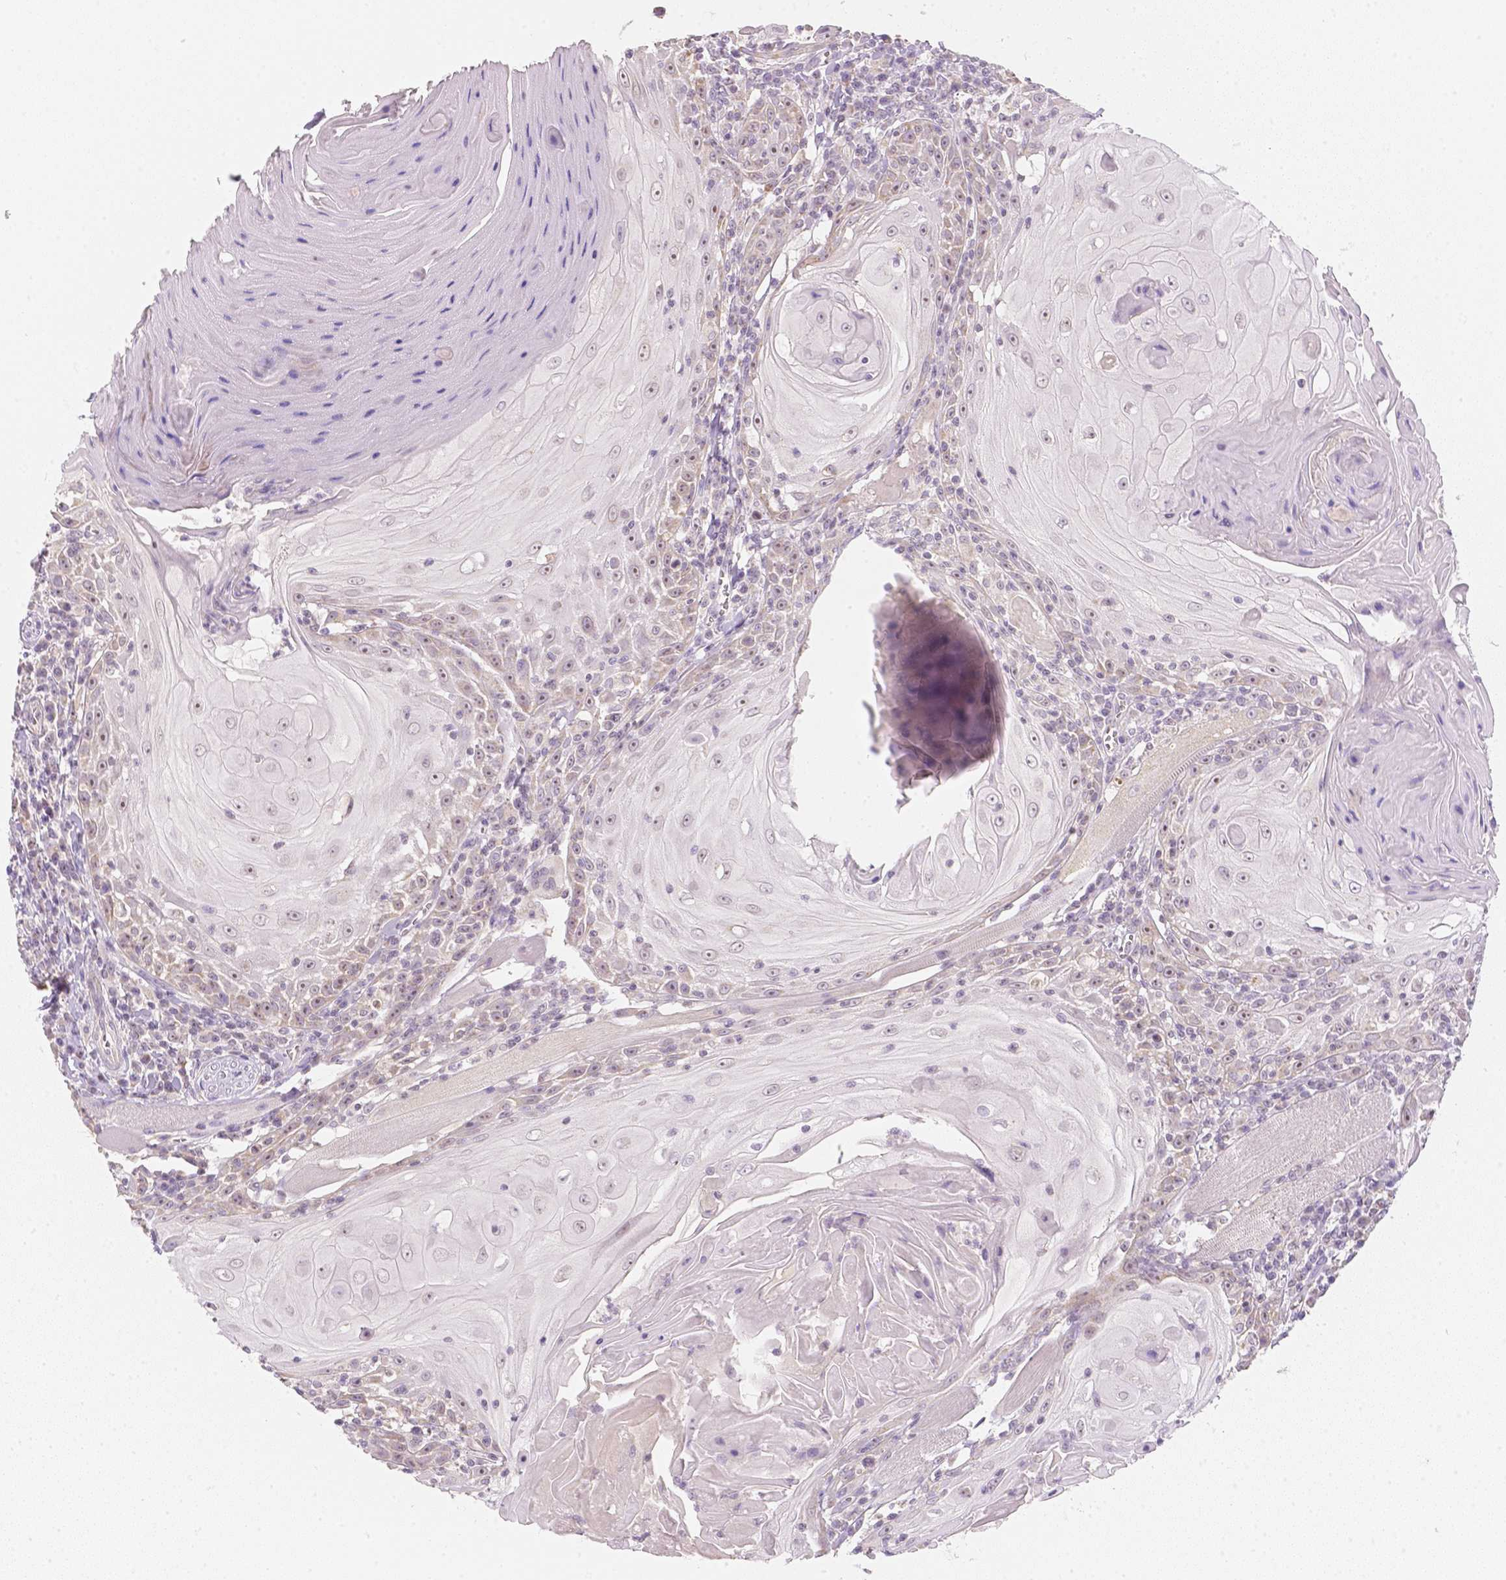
{"staining": {"intensity": "moderate", "quantity": ">75%", "location": "cytoplasmic/membranous,nuclear"}, "tissue": "head and neck cancer", "cell_type": "Tumor cells", "image_type": "cancer", "snomed": [{"axis": "morphology", "description": "Squamous cell carcinoma, NOS"}, {"axis": "topography", "description": "Head-Neck"}], "caption": "Approximately >75% of tumor cells in head and neck cancer (squamous cell carcinoma) show moderate cytoplasmic/membranous and nuclear protein positivity as visualized by brown immunohistochemical staining.", "gene": "NVL", "patient": {"sex": "male", "age": 52}}